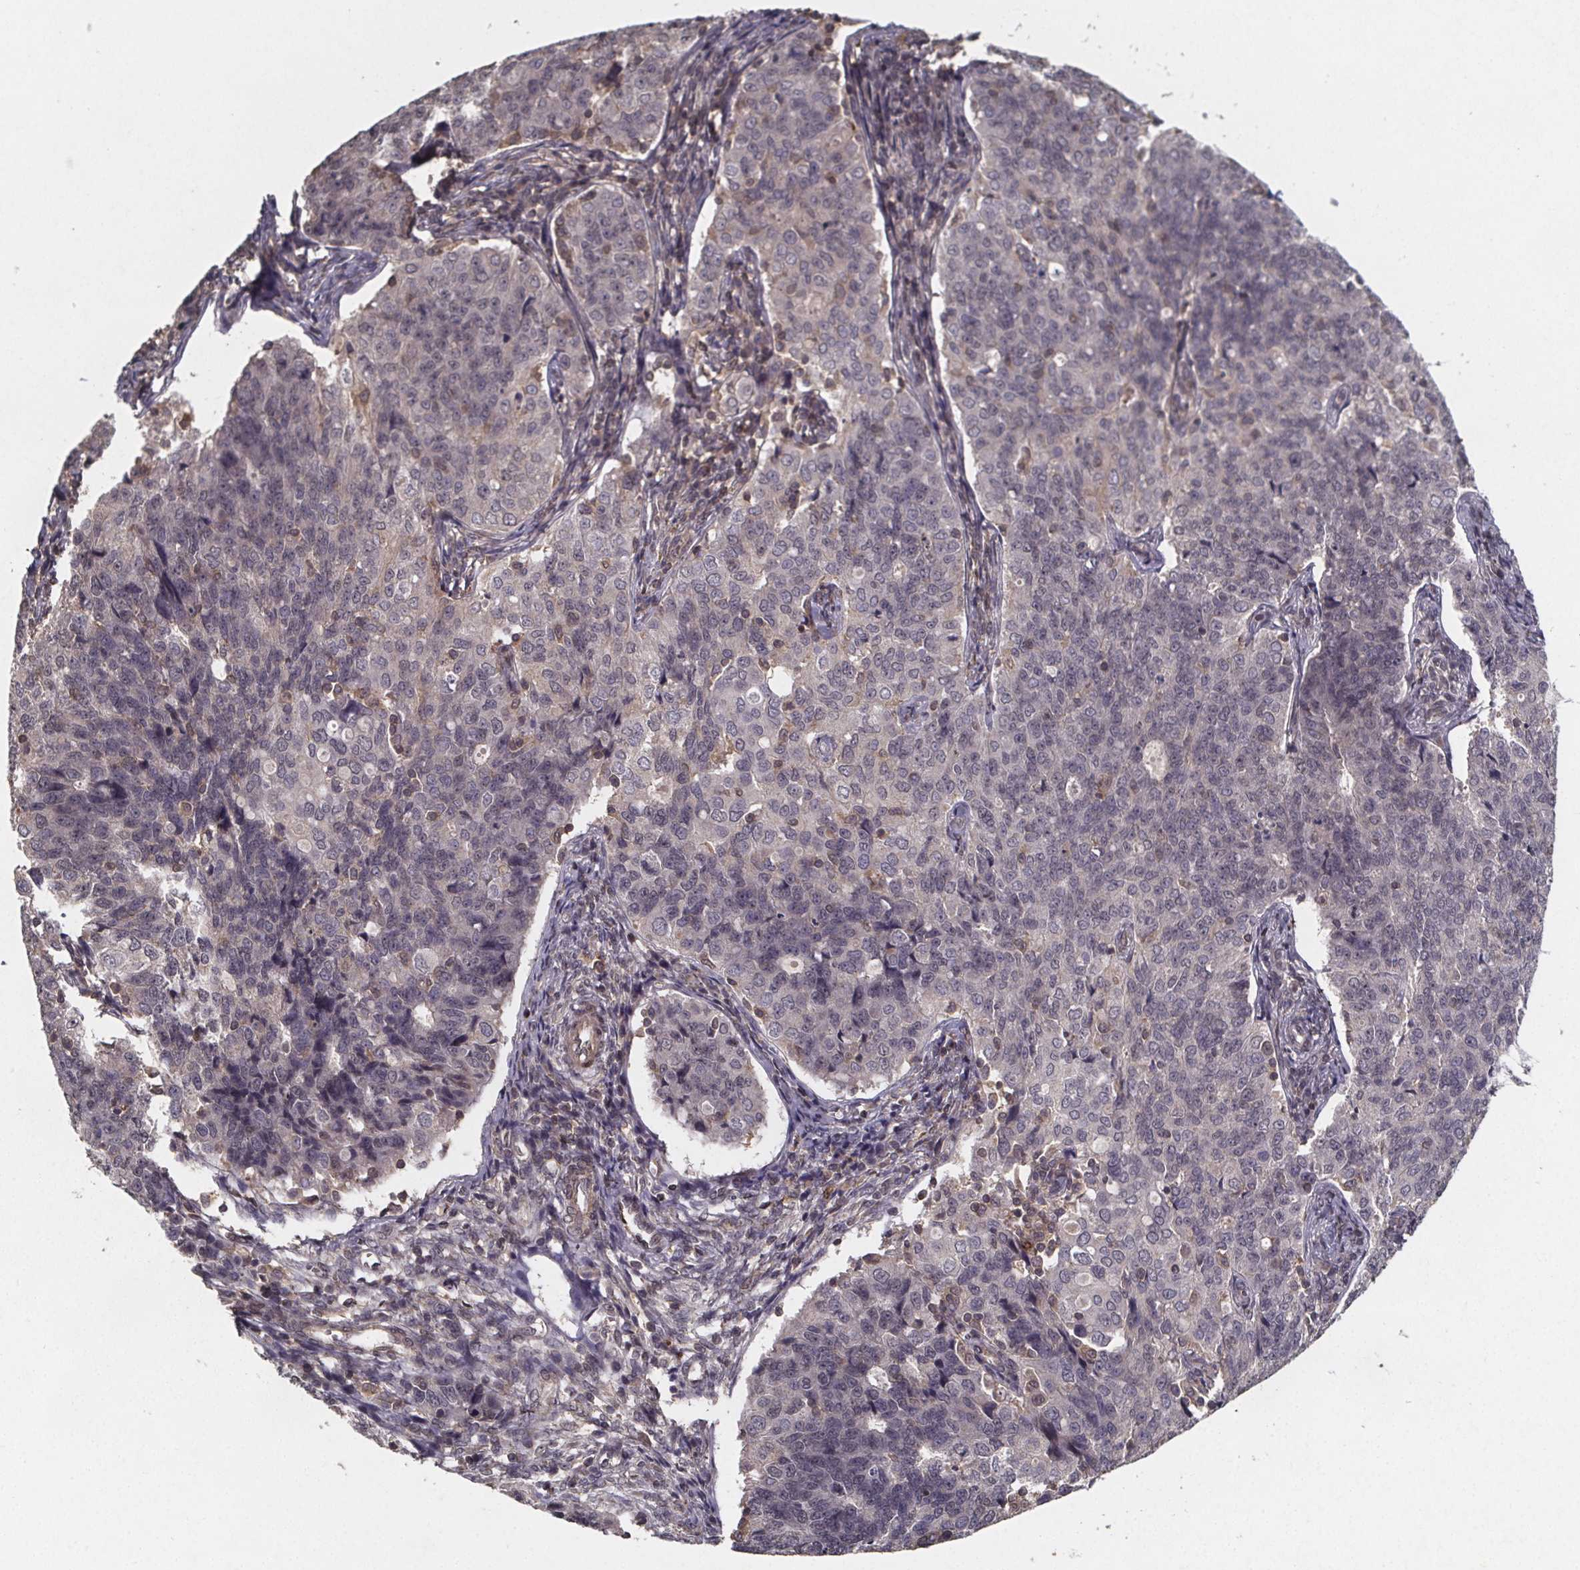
{"staining": {"intensity": "negative", "quantity": "none", "location": "none"}, "tissue": "endometrial cancer", "cell_type": "Tumor cells", "image_type": "cancer", "snomed": [{"axis": "morphology", "description": "Adenocarcinoma, NOS"}, {"axis": "topography", "description": "Endometrium"}], "caption": "Immunohistochemistry micrograph of endometrial cancer (adenocarcinoma) stained for a protein (brown), which reveals no expression in tumor cells.", "gene": "PIERCE2", "patient": {"sex": "female", "age": 43}}